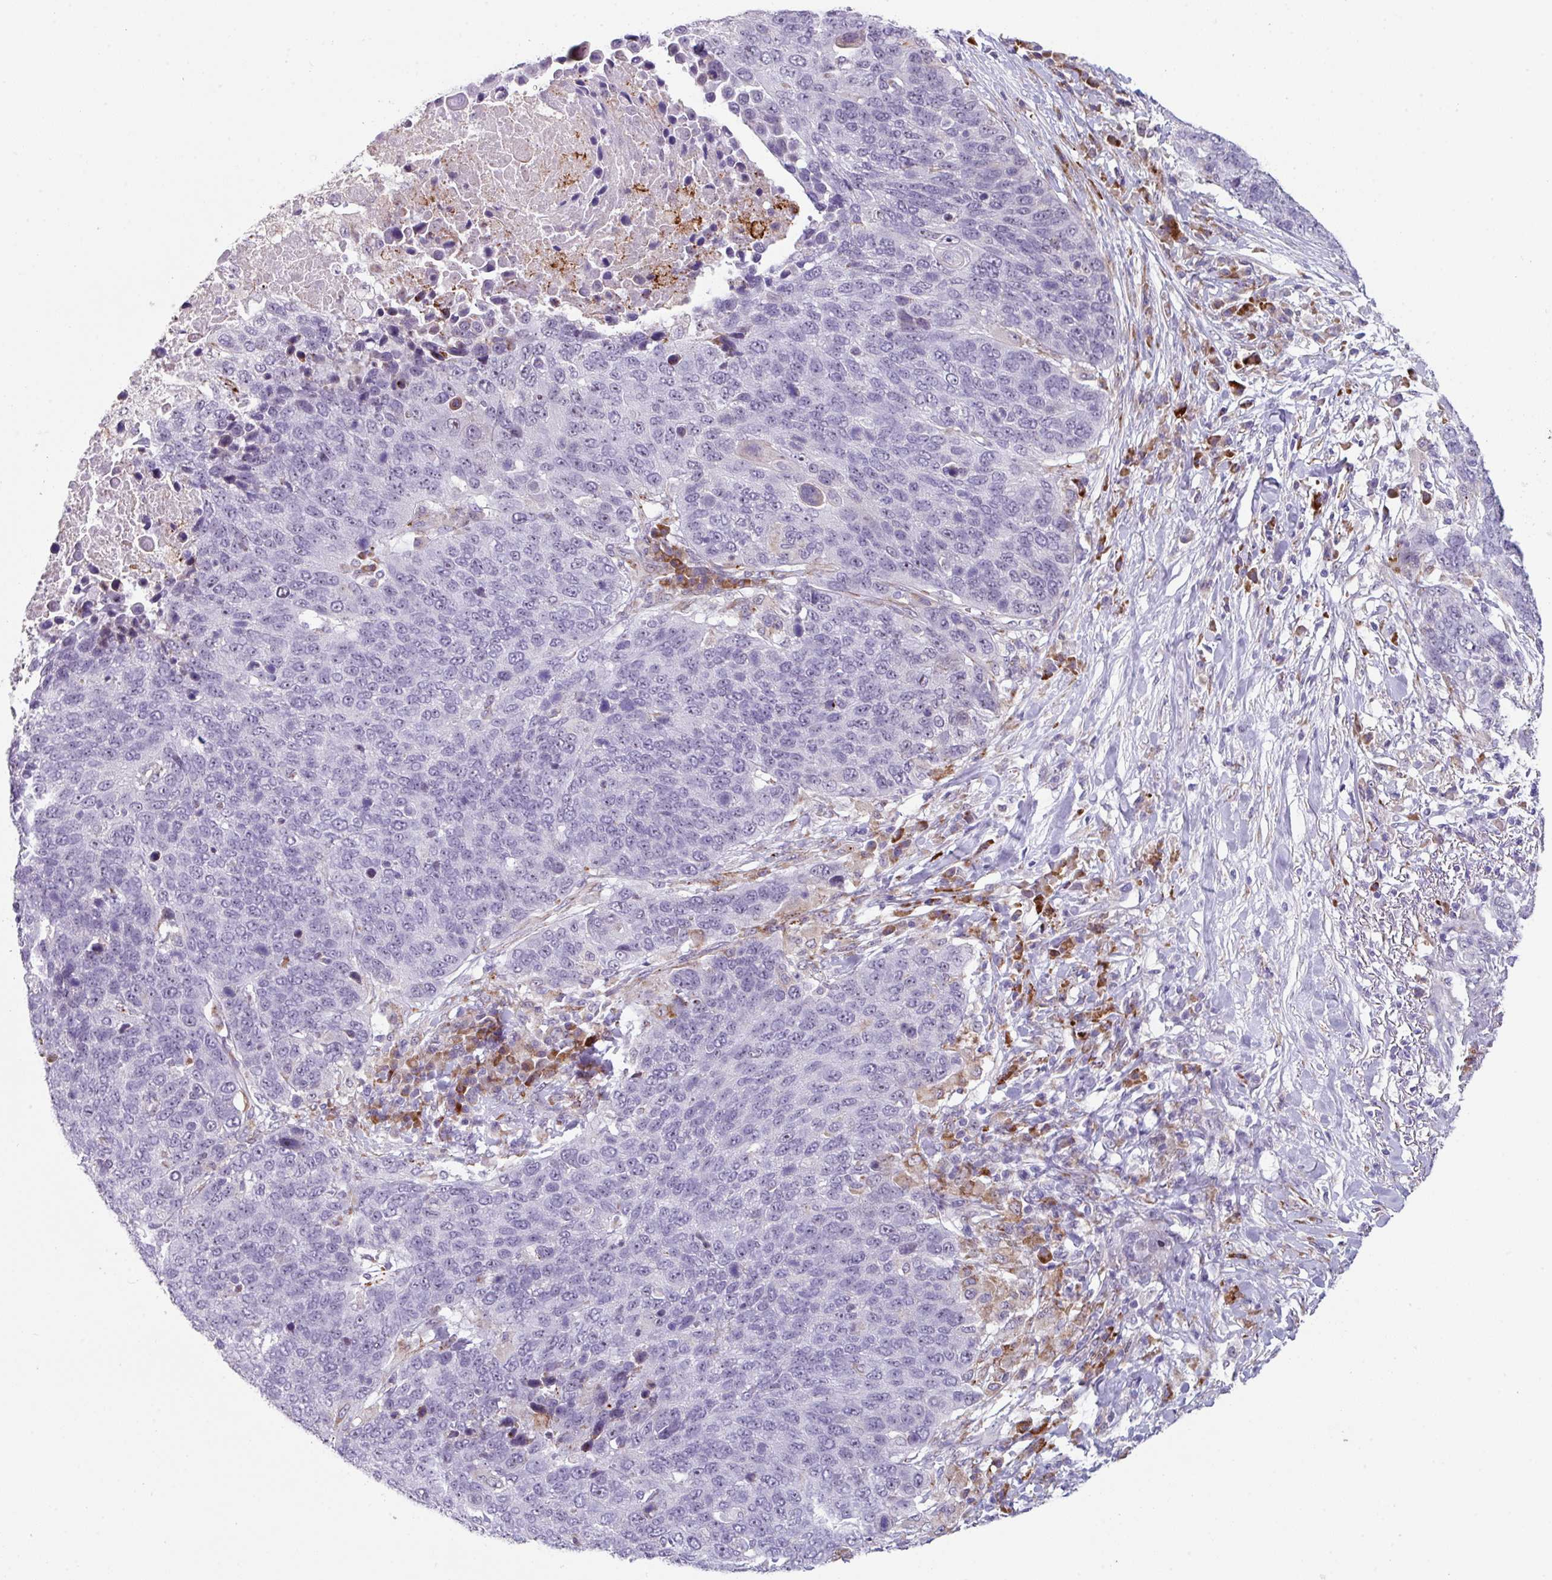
{"staining": {"intensity": "negative", "quantity": "none", "location": "none"}, "tissue": "lung cancer", "cell_type": "Tumor cells", "image_type": "cancer", "snomed": [{"axis": "morphology", "description": "Normal tissue, NOS"}, {"axis": "morphology", "description": "Squamous cell carcinoma, NOS"}, {"axis": "topography", "description": "Lymph node"}, {"axis": "topography", "description": "Lung"}], "caption": "IHC image of human lung cancer stained for a protein (brown), which displays no positivity in tumor cells.", "gene": "BMS1", "patient": {"sex": "male", "age": 66}}